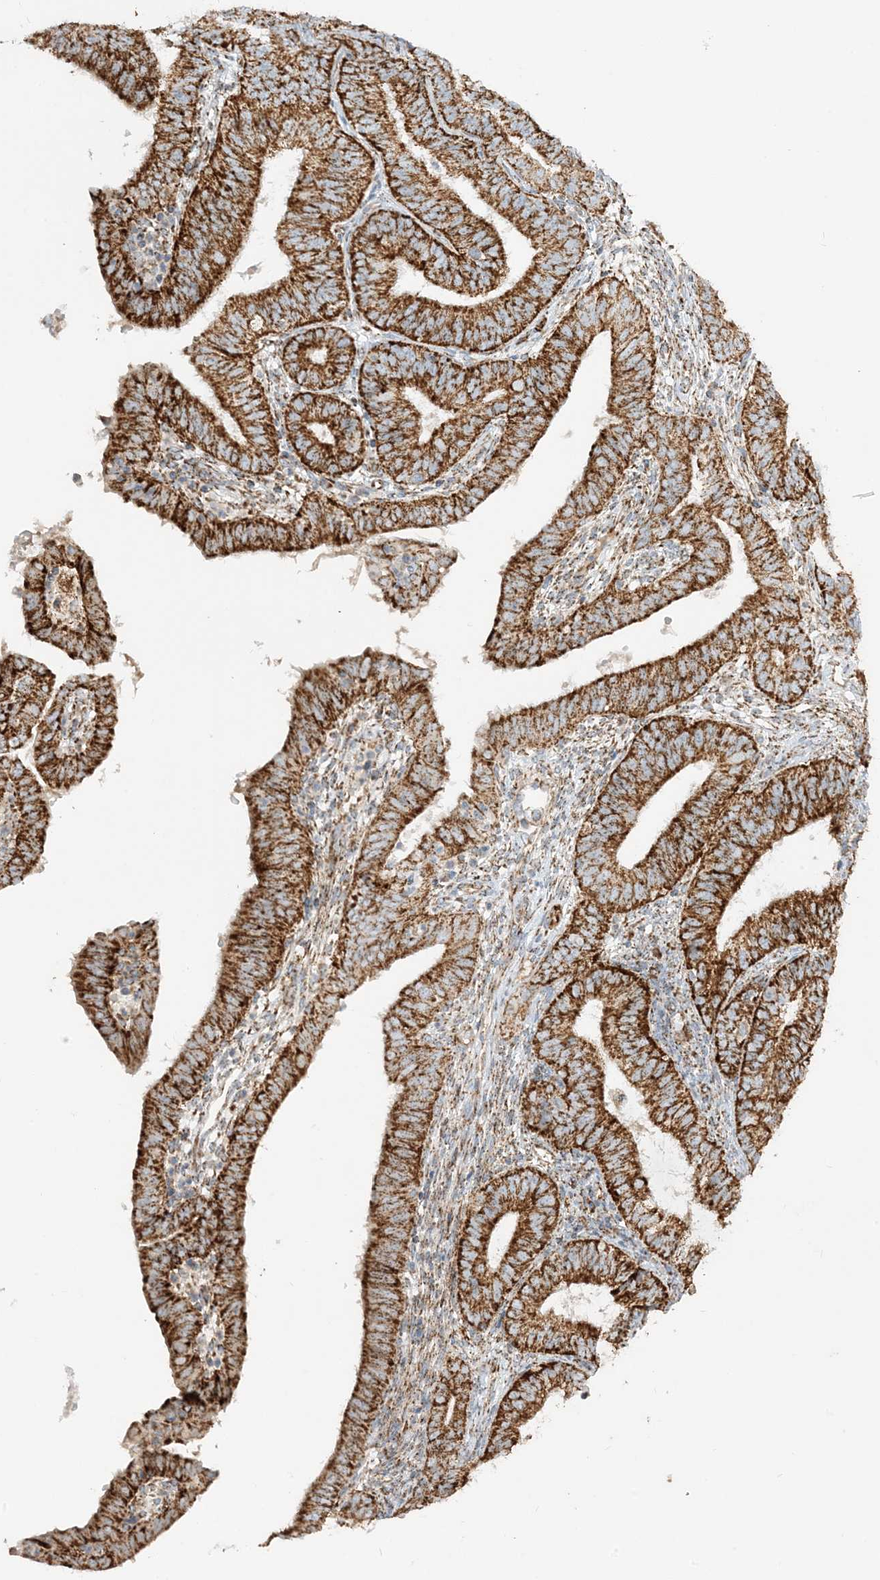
{"staining": {"intensity": "strong", "quantity": ">75%", "location": "cytoplasmic/membranous"}, "tissue": "endometrial cancer", "cell_type": "Tumor cells", "image_type": "cancer", "snomed": [{"axis": "morphology", "description": "Adenocarcinoma, NOS"}, {"axis": "topography", "description": "Endometrium"}], "caption": "Protein staining exhibits strong cytoplasmic/membranous staining in approximately >75% of tumor cells in endometrial cancer. (DAB (3,3'-diaminobenzidine) IHC with brightfield microscopy, high magnification).", "gene": "NDUFAF3", "patient": {"sex": "female", "age": 51}}